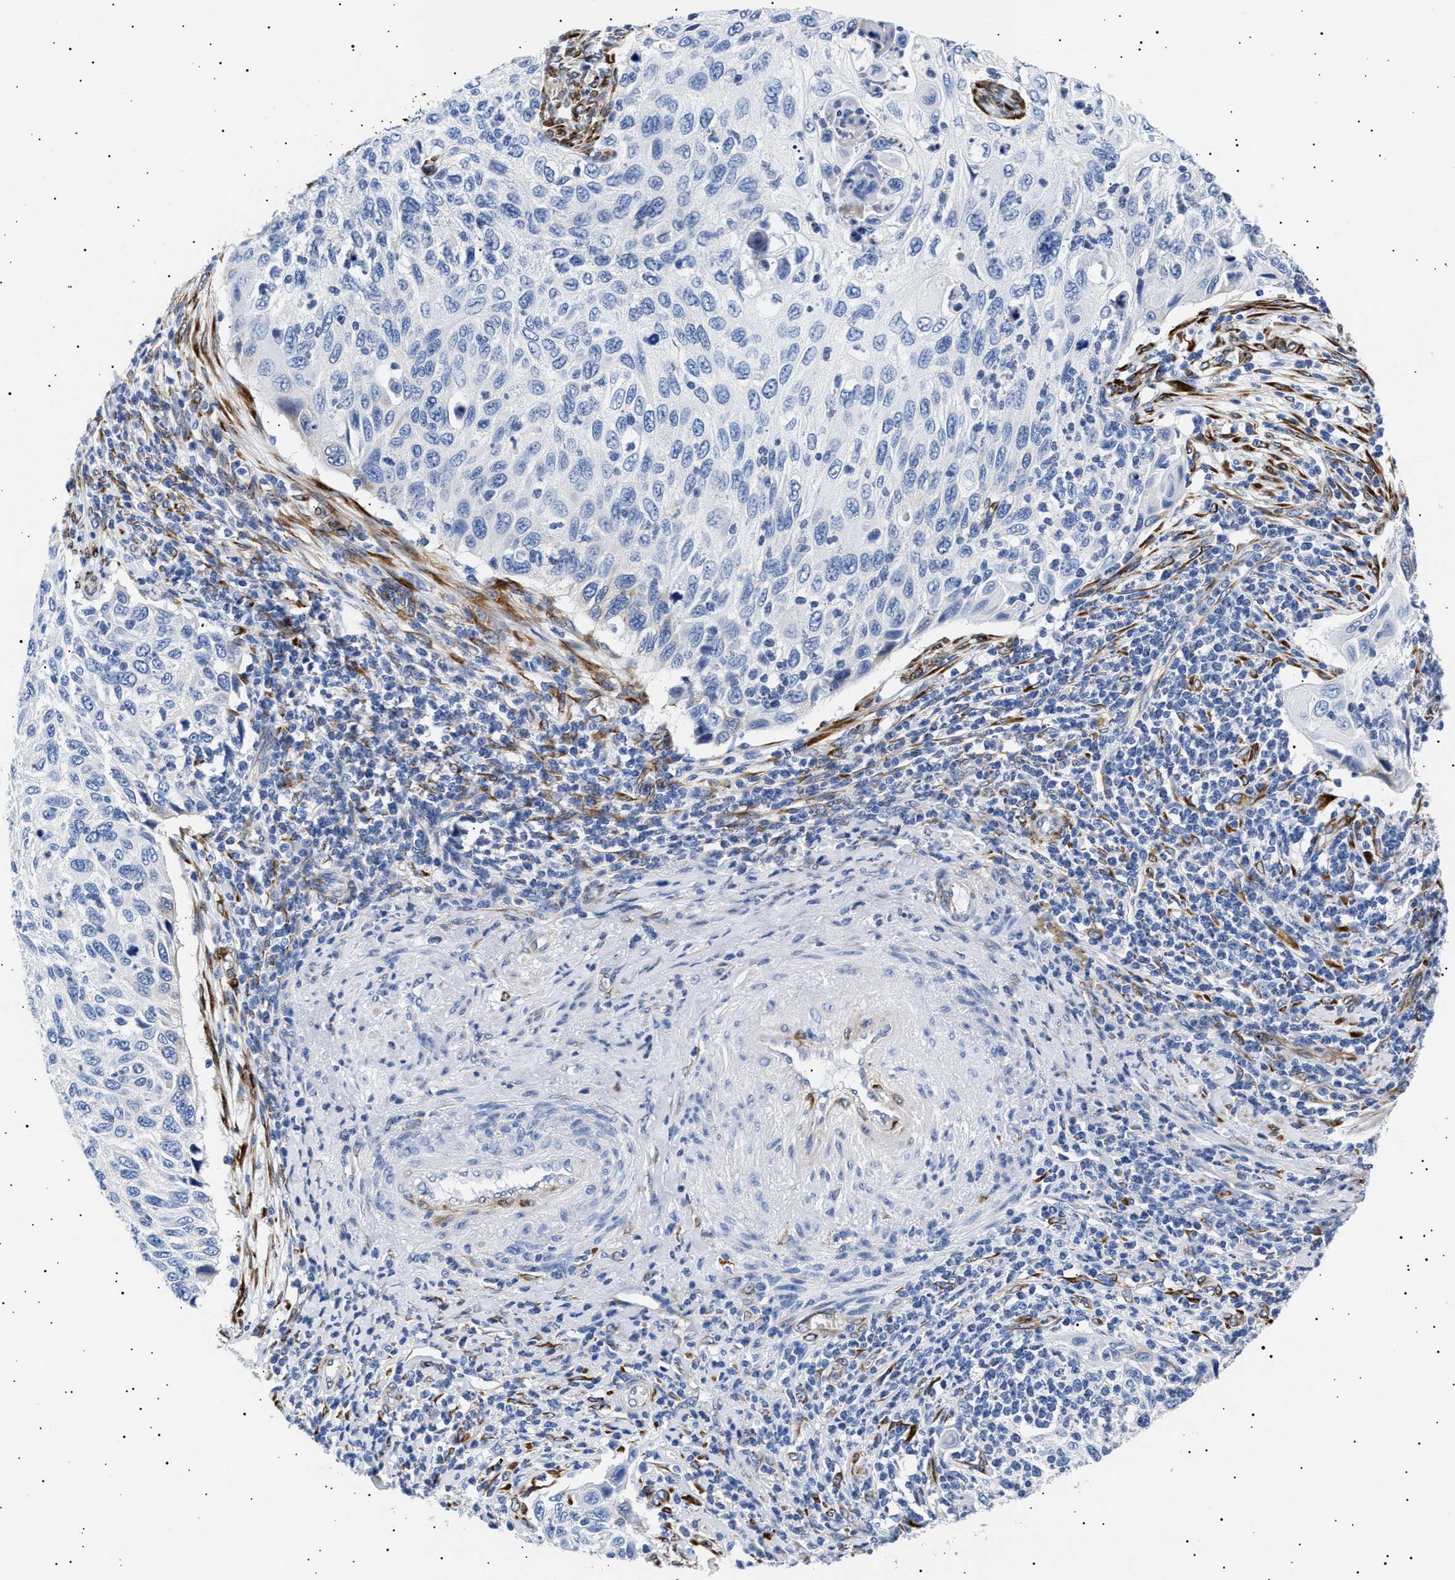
{"staining": {"intensity": "negative", "quantity": "none", "location": "none"}, "tissue": "cervical cancer", "cell_type": "Tumor cells", "image_type": "cancer", "snomed": [{"axis": "morphology", "description": "Squamous cell carcinoma, NOS"}, {"axis": "topography", "description": "Cervix"}], "caption": "The image shows no staining of tumor cells in cervical squamous cell carcinoma.", "gene": "HEMGN", "patient": {"sex": "female", "age": 70}}